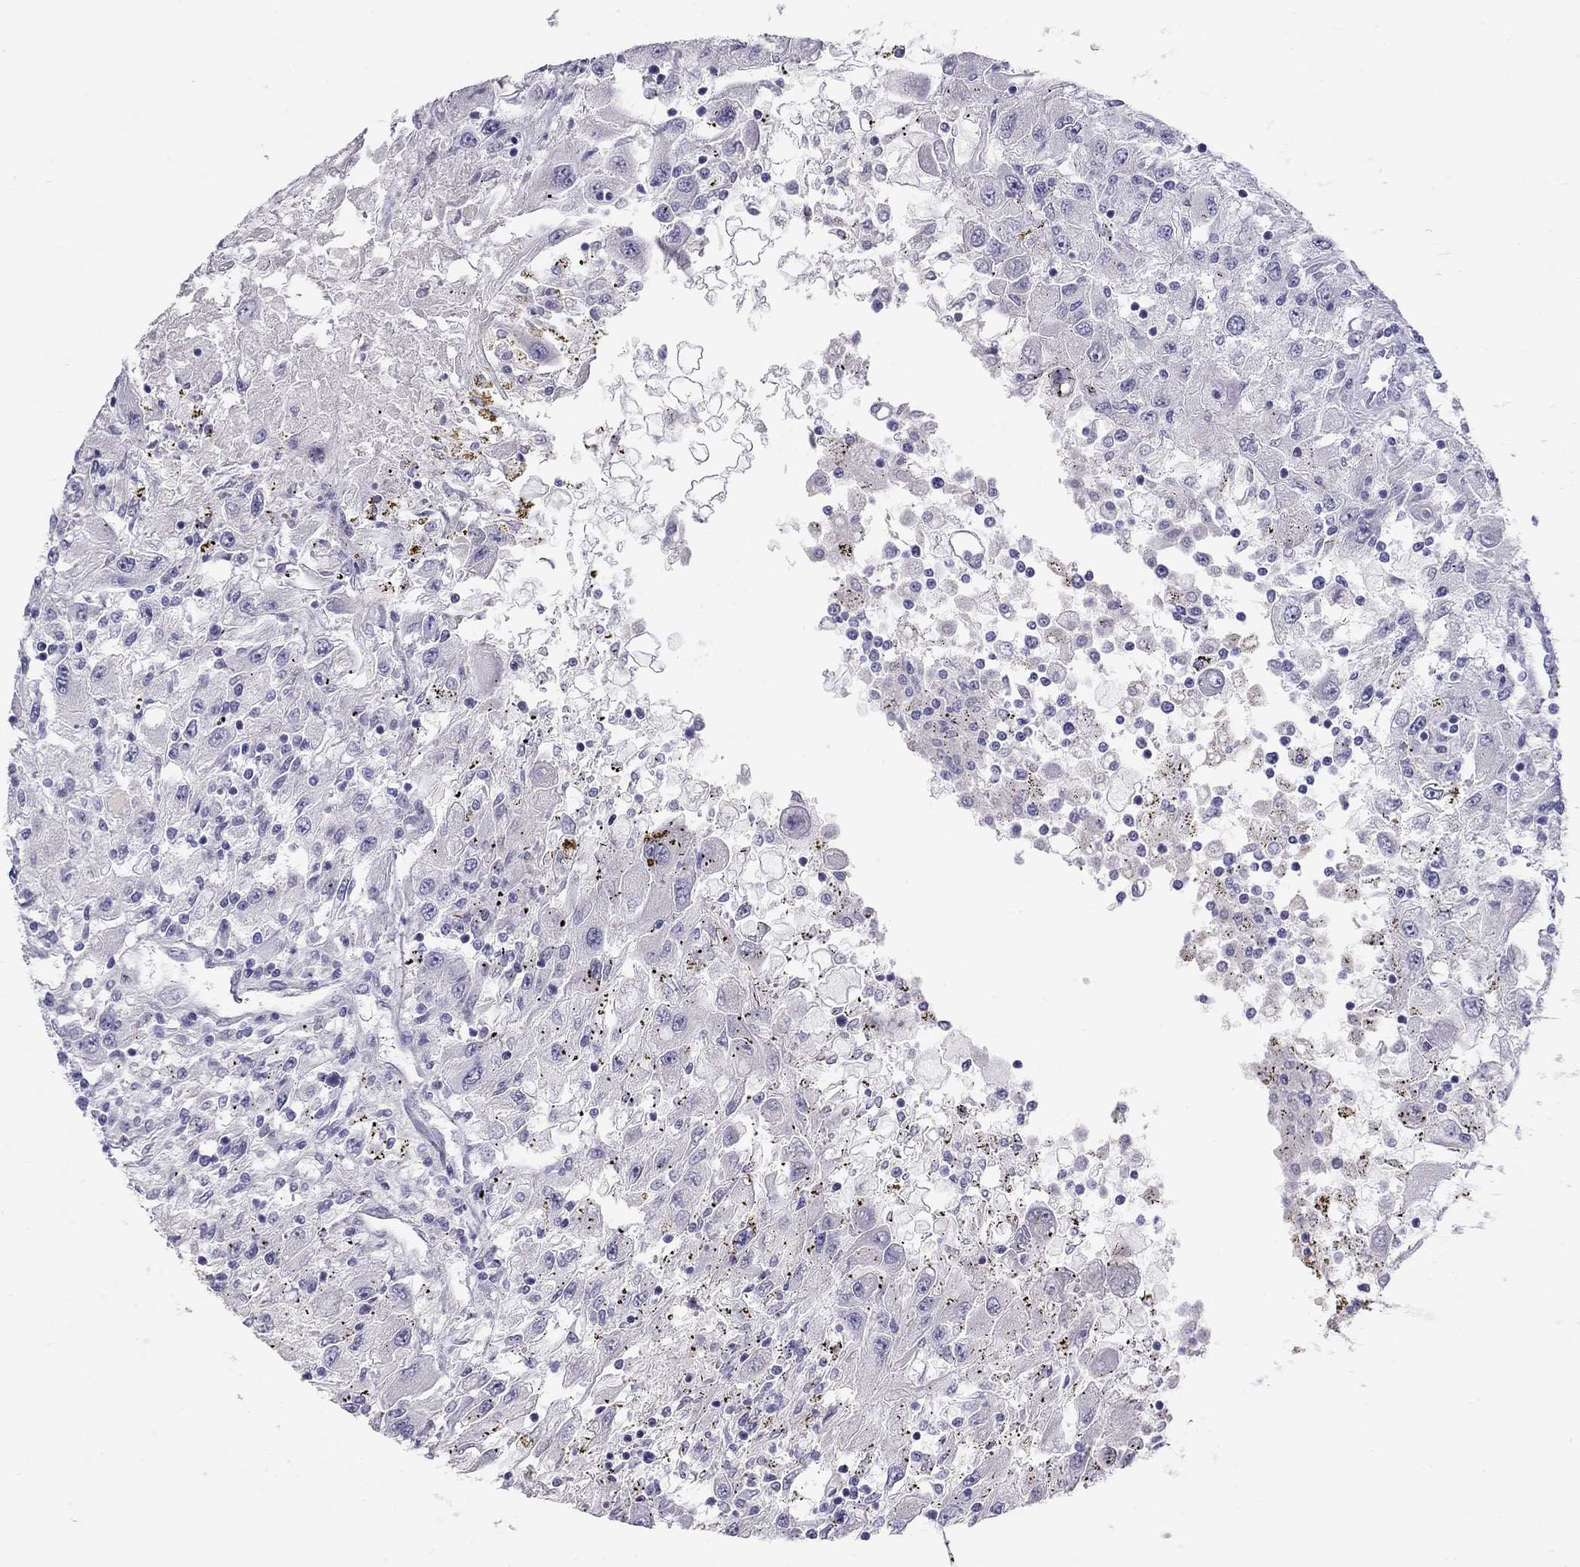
{"staining": {"intensity": "negative", "quantity": "none", "location": "none"}, "tissue": "renal cancer", "cell_type": "Tumor cells", "image_type": "cancer", "snomed": [{"axis": "morphology", "description": "Adenocarcinoma, NOS"}, {"axis": "topography", "description": "Kidney"}], "caption": "Immunohistochemistry (IHC) image of neoplastic tissue: renal cancer stained with DAB (3,3'-diaminobenzidine) shows no significant protein staining in tumor cells.", "gene": "IL17REL", "patient": {"sex": "female", "age": 67}}